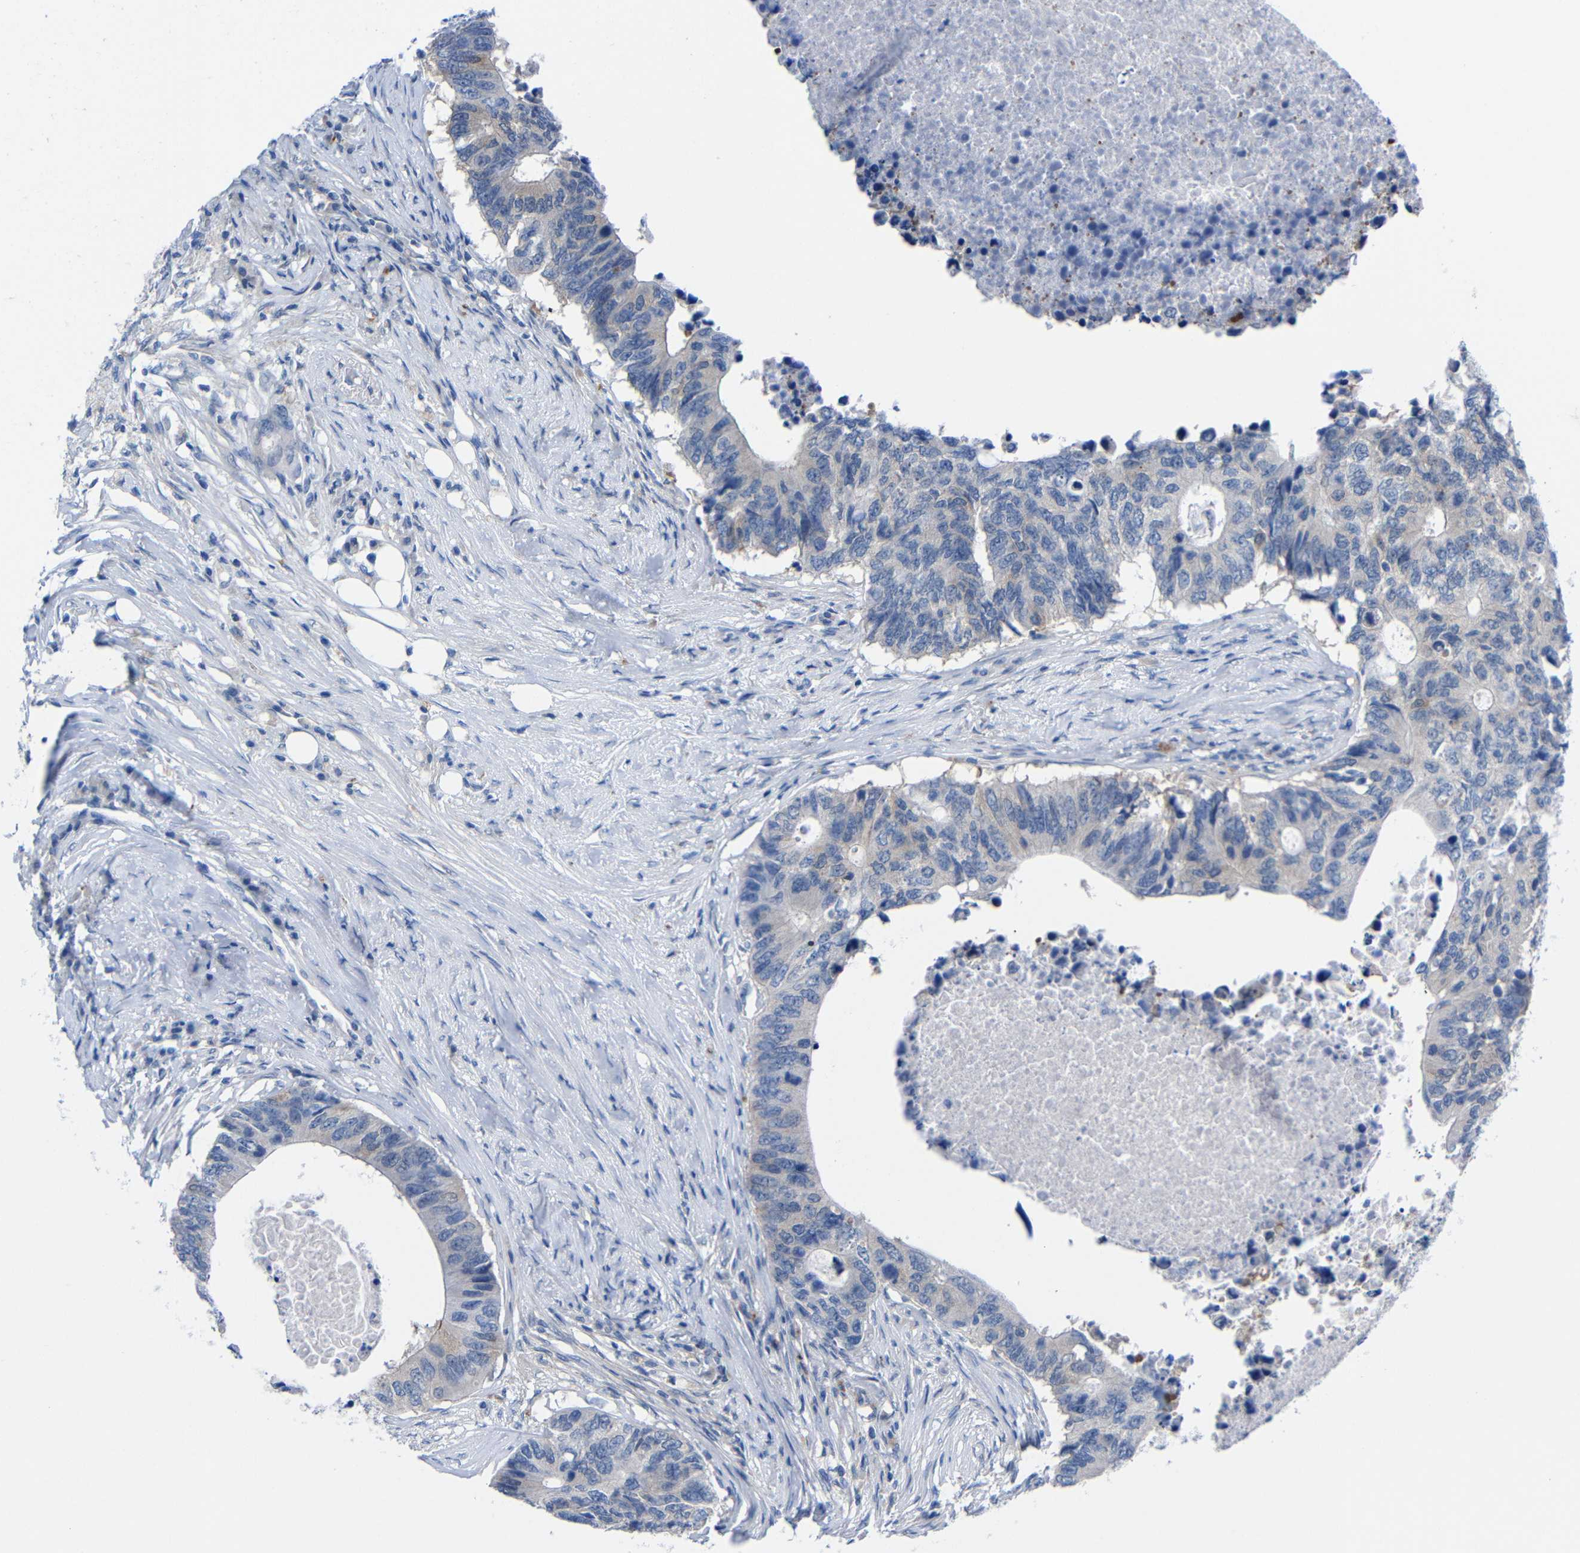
{"staining": {"intensity": "negative", "quantity": "none", "location": "none"}, "tissue": "colorectal cancer", "cell_type": "Tumor cells", "image_type": "cancer", "snomed": [{"axis": "morphology", "description": "Adenocarcinoma, NOS"}, {"axis": "topography", "description": "Colon"}], "caption": "This is an immunohistochemistry (IHC) micrograph of adenocarcinoma (colorectal). There is no positivity in tumor cells.", "gene": "PEBP1", "patient": {"sex": "male", "age": 71}}